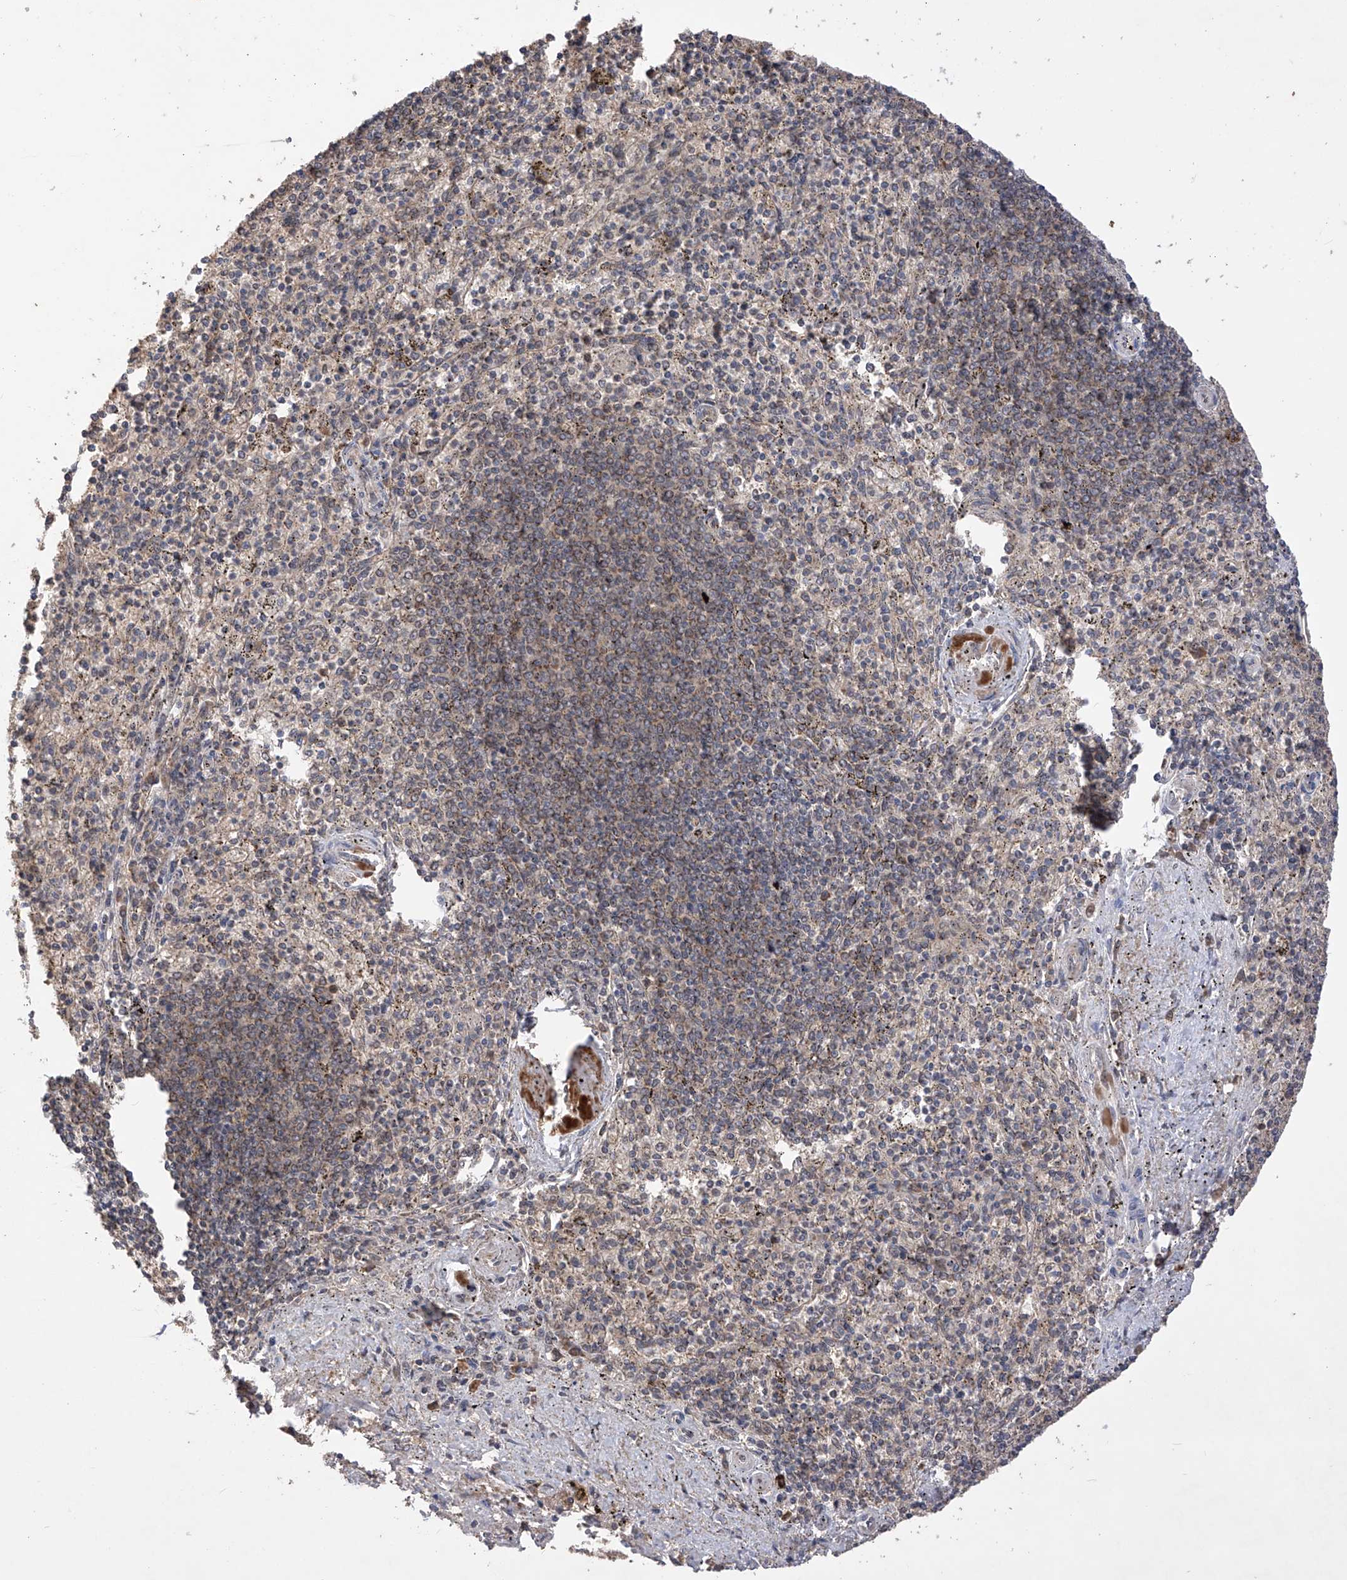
{"staining": {"intensity": "moderate", "quantity": "<25%", "location": "cytoplasmic/membranous"}, "tissue": "spleen", "cell_type": "Cells in red pulp", "image_type": "normal", "snomed": [{"axis": "morphology", "description": "Normal tissue, NOS"}, {"axis": "topography", "description": "Spleen"}], "caption": "Immunohistochemistry (IHC) of normal human spleen demonstrates low levels of moderate cytoplasmic/membranous expression in approximately <25% of cells in red pulp.", "gene": "SDHAF4", "patient": {"sex": "male", "age": 72}}